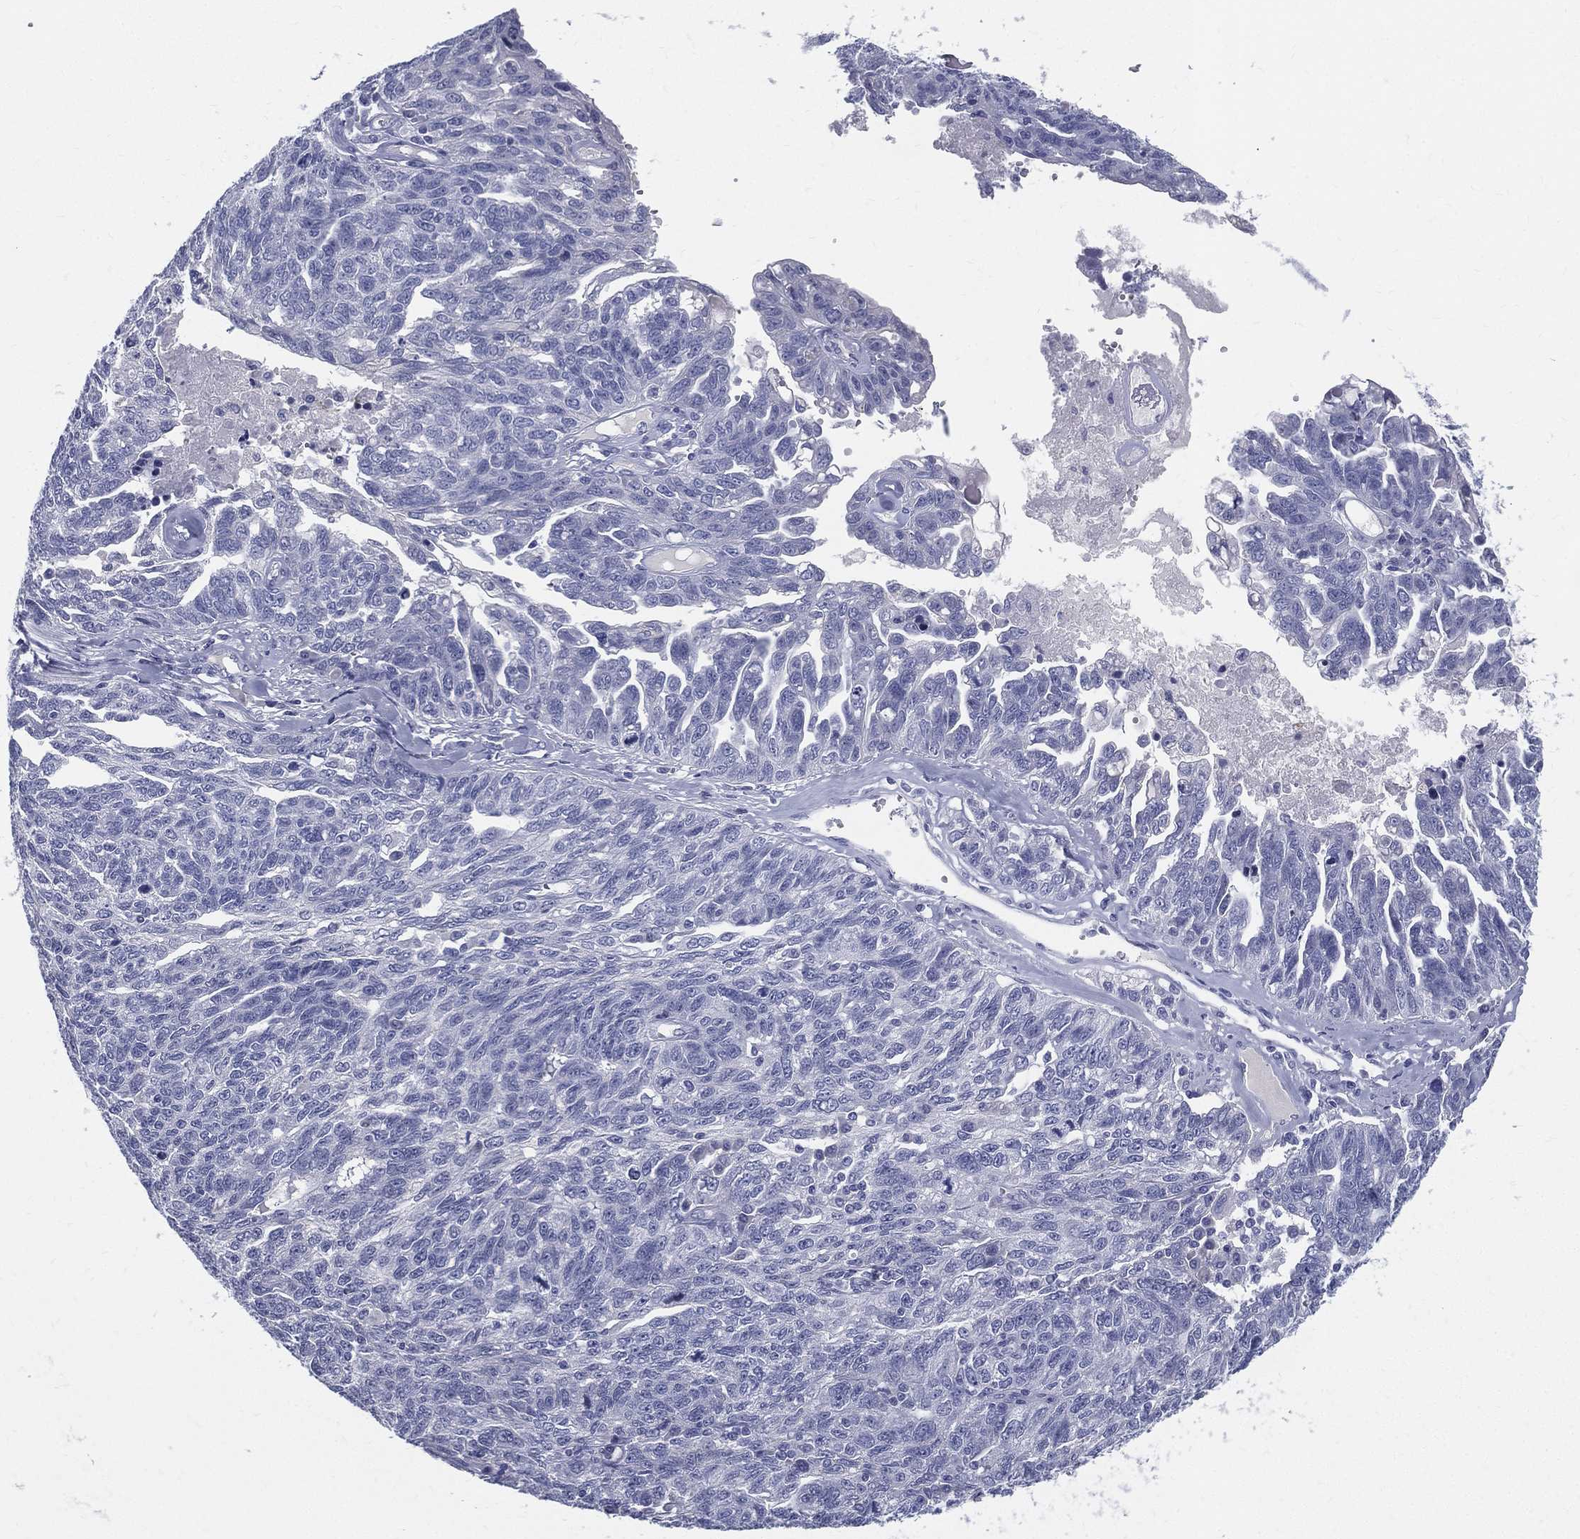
{"staining": {"intensity": "negative", "quantity": "none", "location": "none"}, "tissue": "ovarian cancer", "cell_type": "Tumor cells", "image_type": "cancer", "snomed": [{"axis": "morphology", "description": "Cystadenocarcinoma, serous, NOS"}, {"axis": "topography", "description": "Ovary"}], "caption": "This photomicrograph is of ovarian cancer stained with immunohistochemistry to label a protein in brown with the nuclei are counter-stained blue. There is no positivity in tumor cells.", "gene": "STS", "patient": {"sex": "female", "age": 71}}